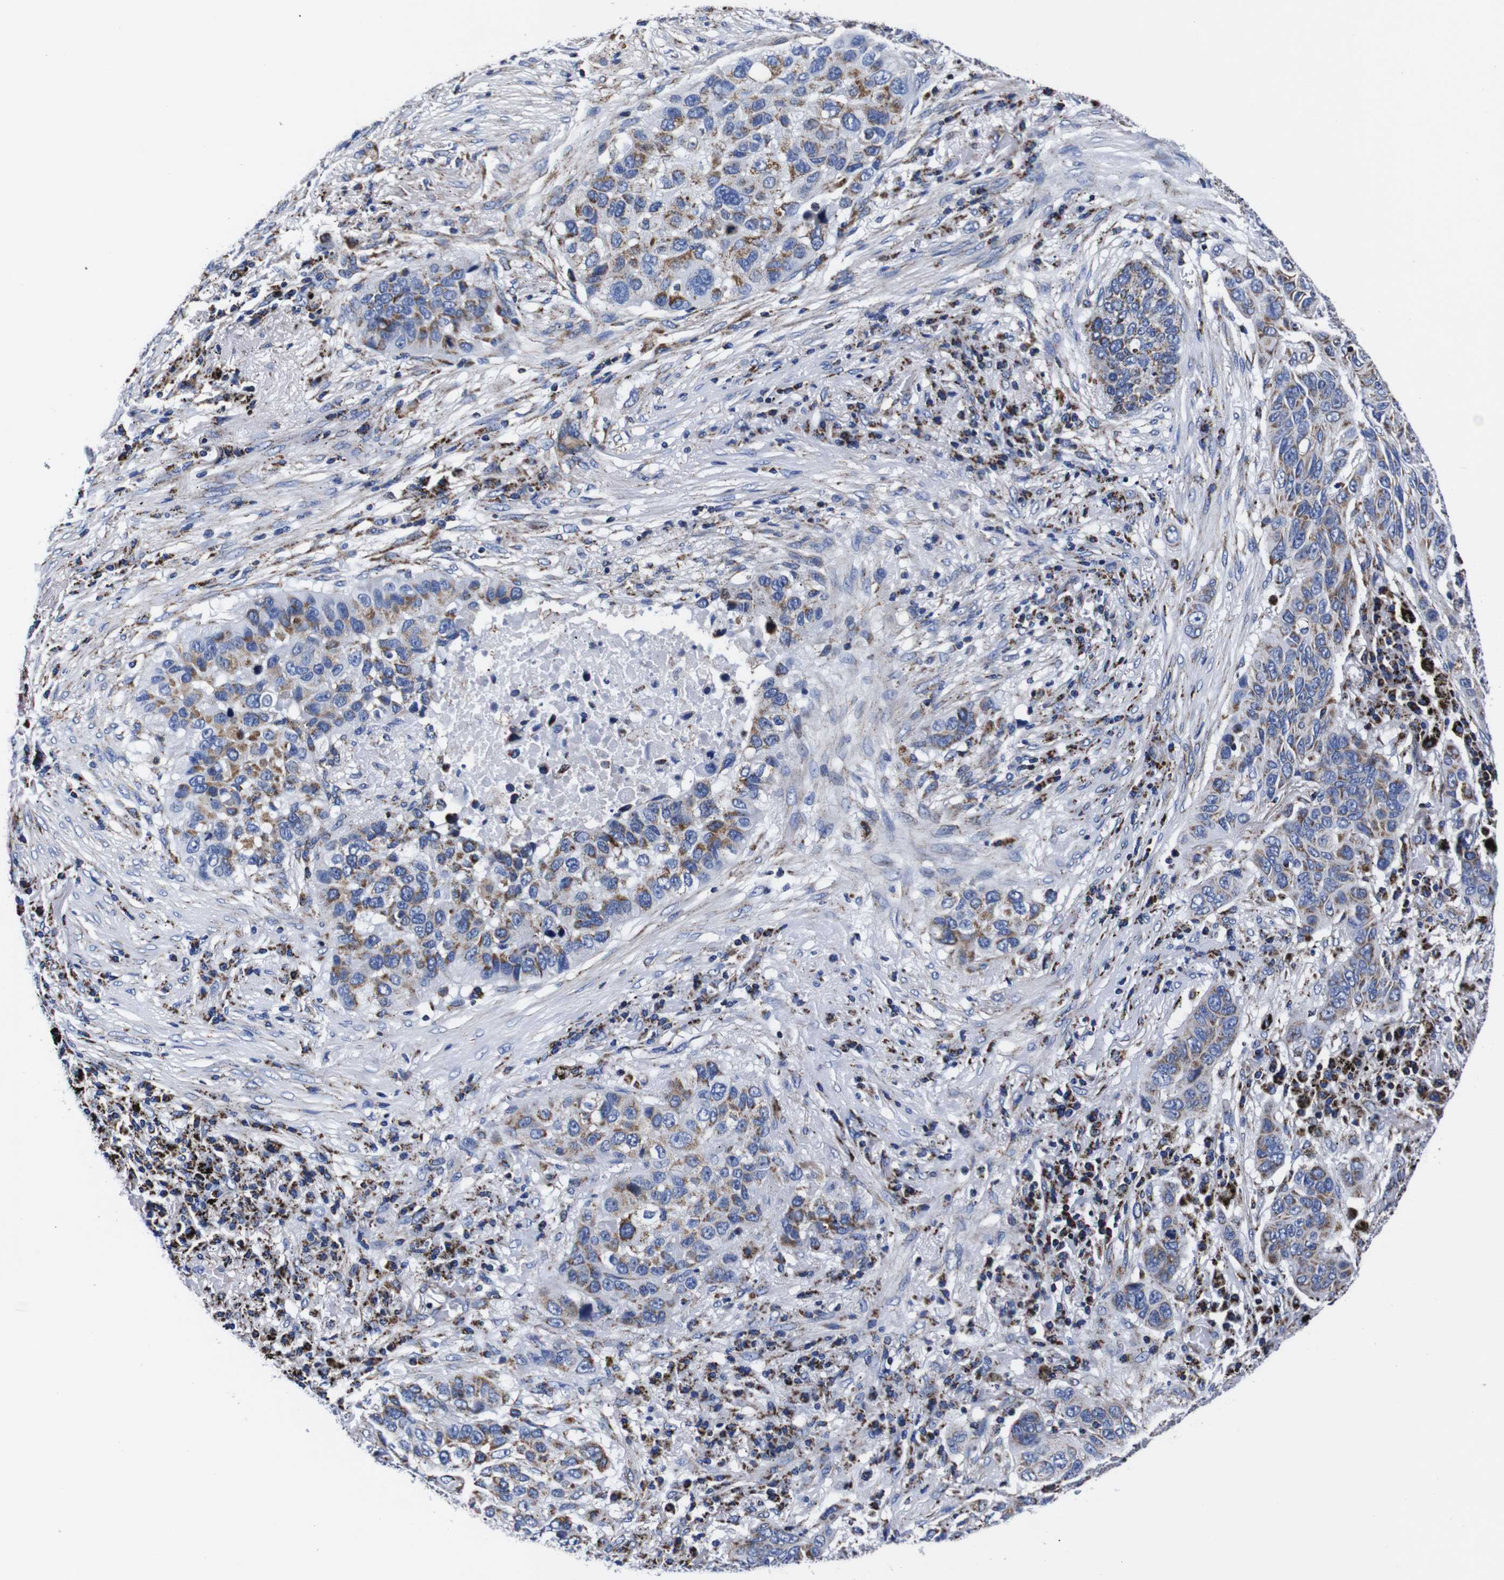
{"staining": {"intensity": "moderate", "quantity": "25%-75%", "location": "cytoplasmic/membranous"}, "tissue": "lung cancer", "cell_type": "Tumor cells", "image_type": "cancer", "snomed": [{"axis": "morphology", "description": "Squamous cell carcinoma, NOS"}, {"axis": "topography", "description": "Lung"}], "caption": "IHC (DAB (3,3'-diaminobenzidine)) staining of lung cancer shows moderate cytoplasmic/membranous protein positivity in approximately 25%-75% of tumor cells.", "gene": "FKBP9", "patient": {"sex": "male", "age": 57}}